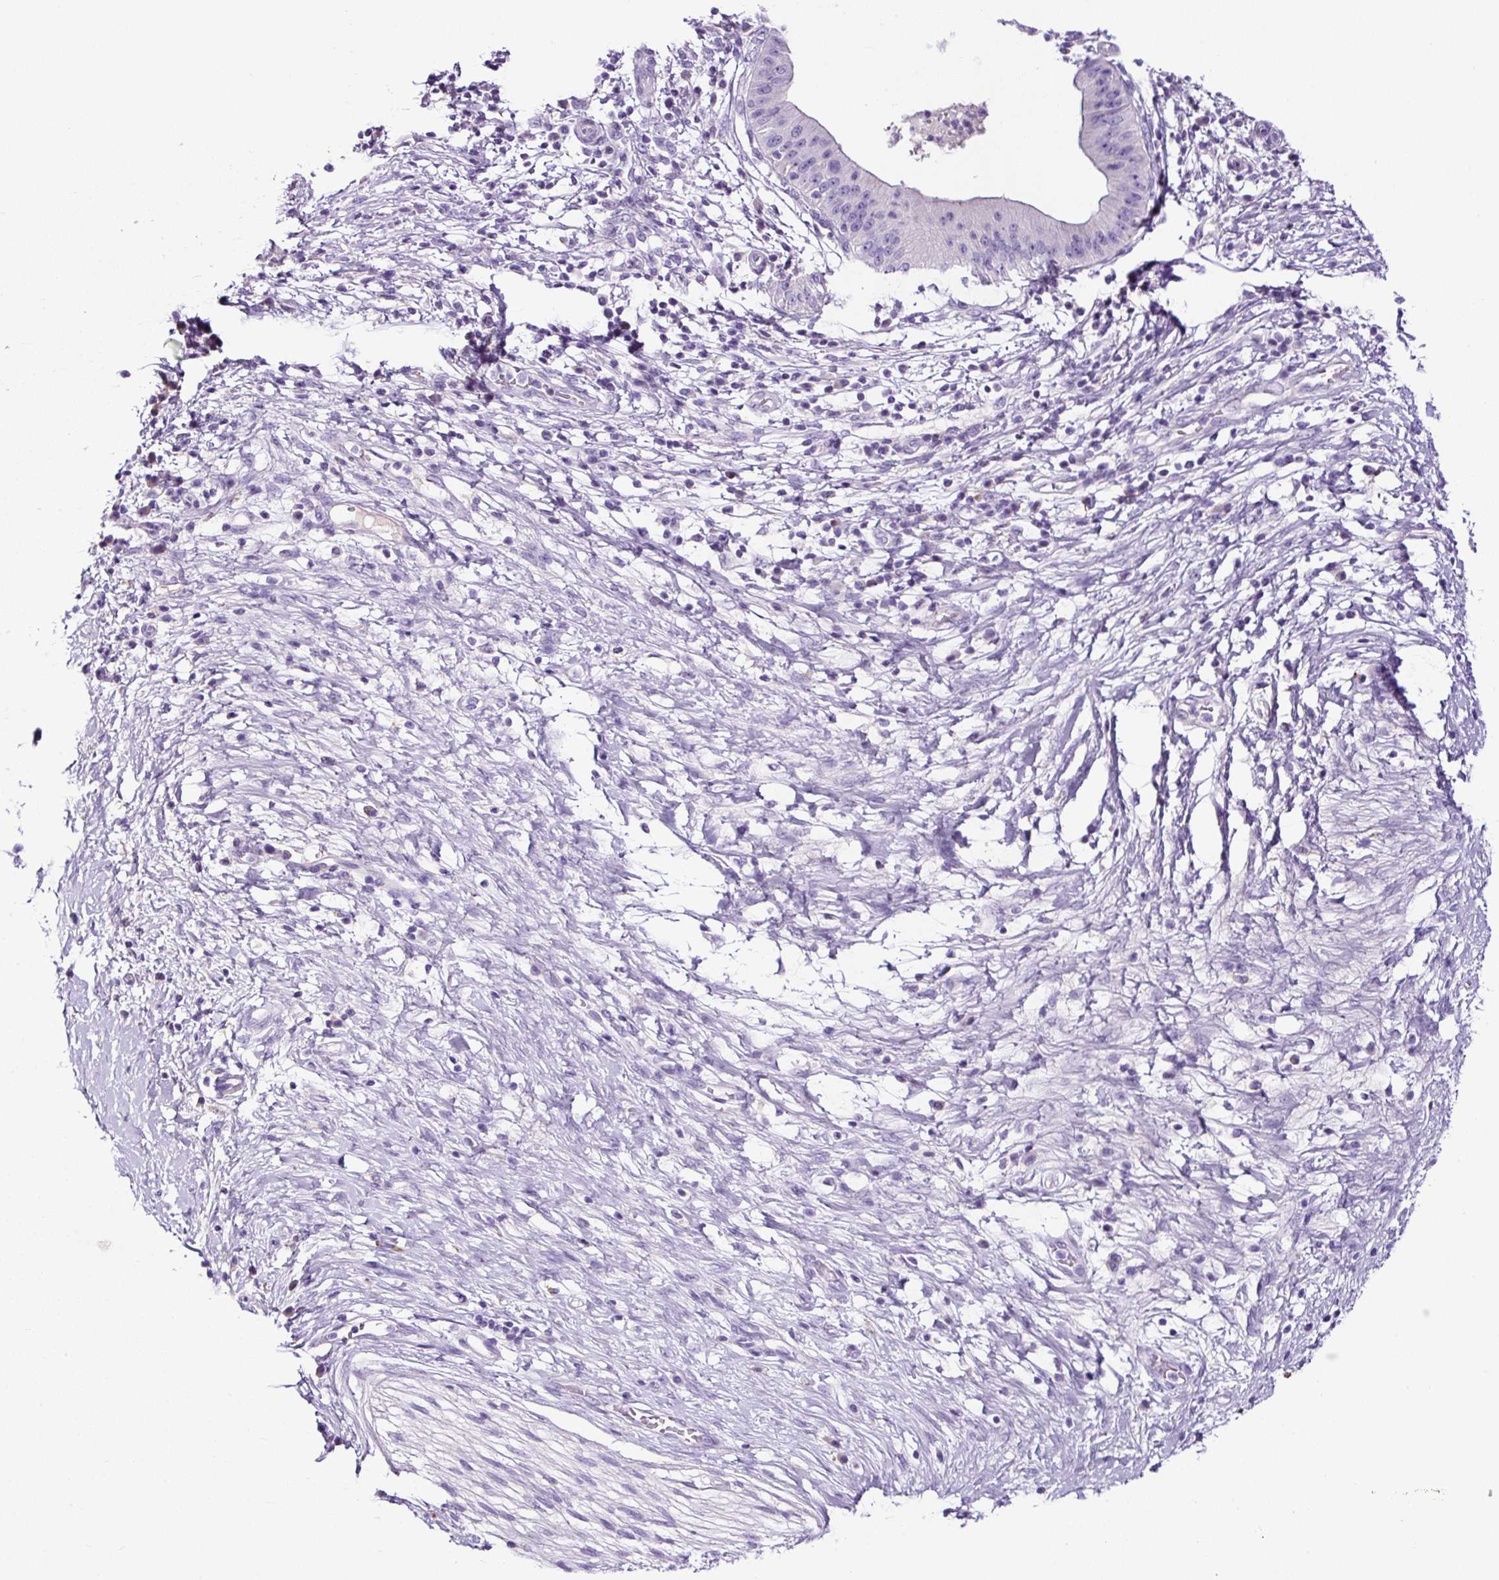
{"staining": {"intensity": "negative", "quantity": "none", "location": "none"}, "tissue": "pancreatic cancer", "cell_type": "Tumor cells", "image_type": "cancer", "snomed": [{"axis": "morphology", "description": "Adenocarcinoma, NOS"}, {"axis": "topography", "description": "Pancreas"}], "caption": "An image of pancreatic cancer (adenocarcinoma) stained for a protein exhibits no brown staining in tumor cells. (Stains: DAB IHC with hematoxylin counter stain, Microscopy: brightfield microscopy at high magnification).", "gene": "SP8", "patient": {"sex": "male", "age": 68}}